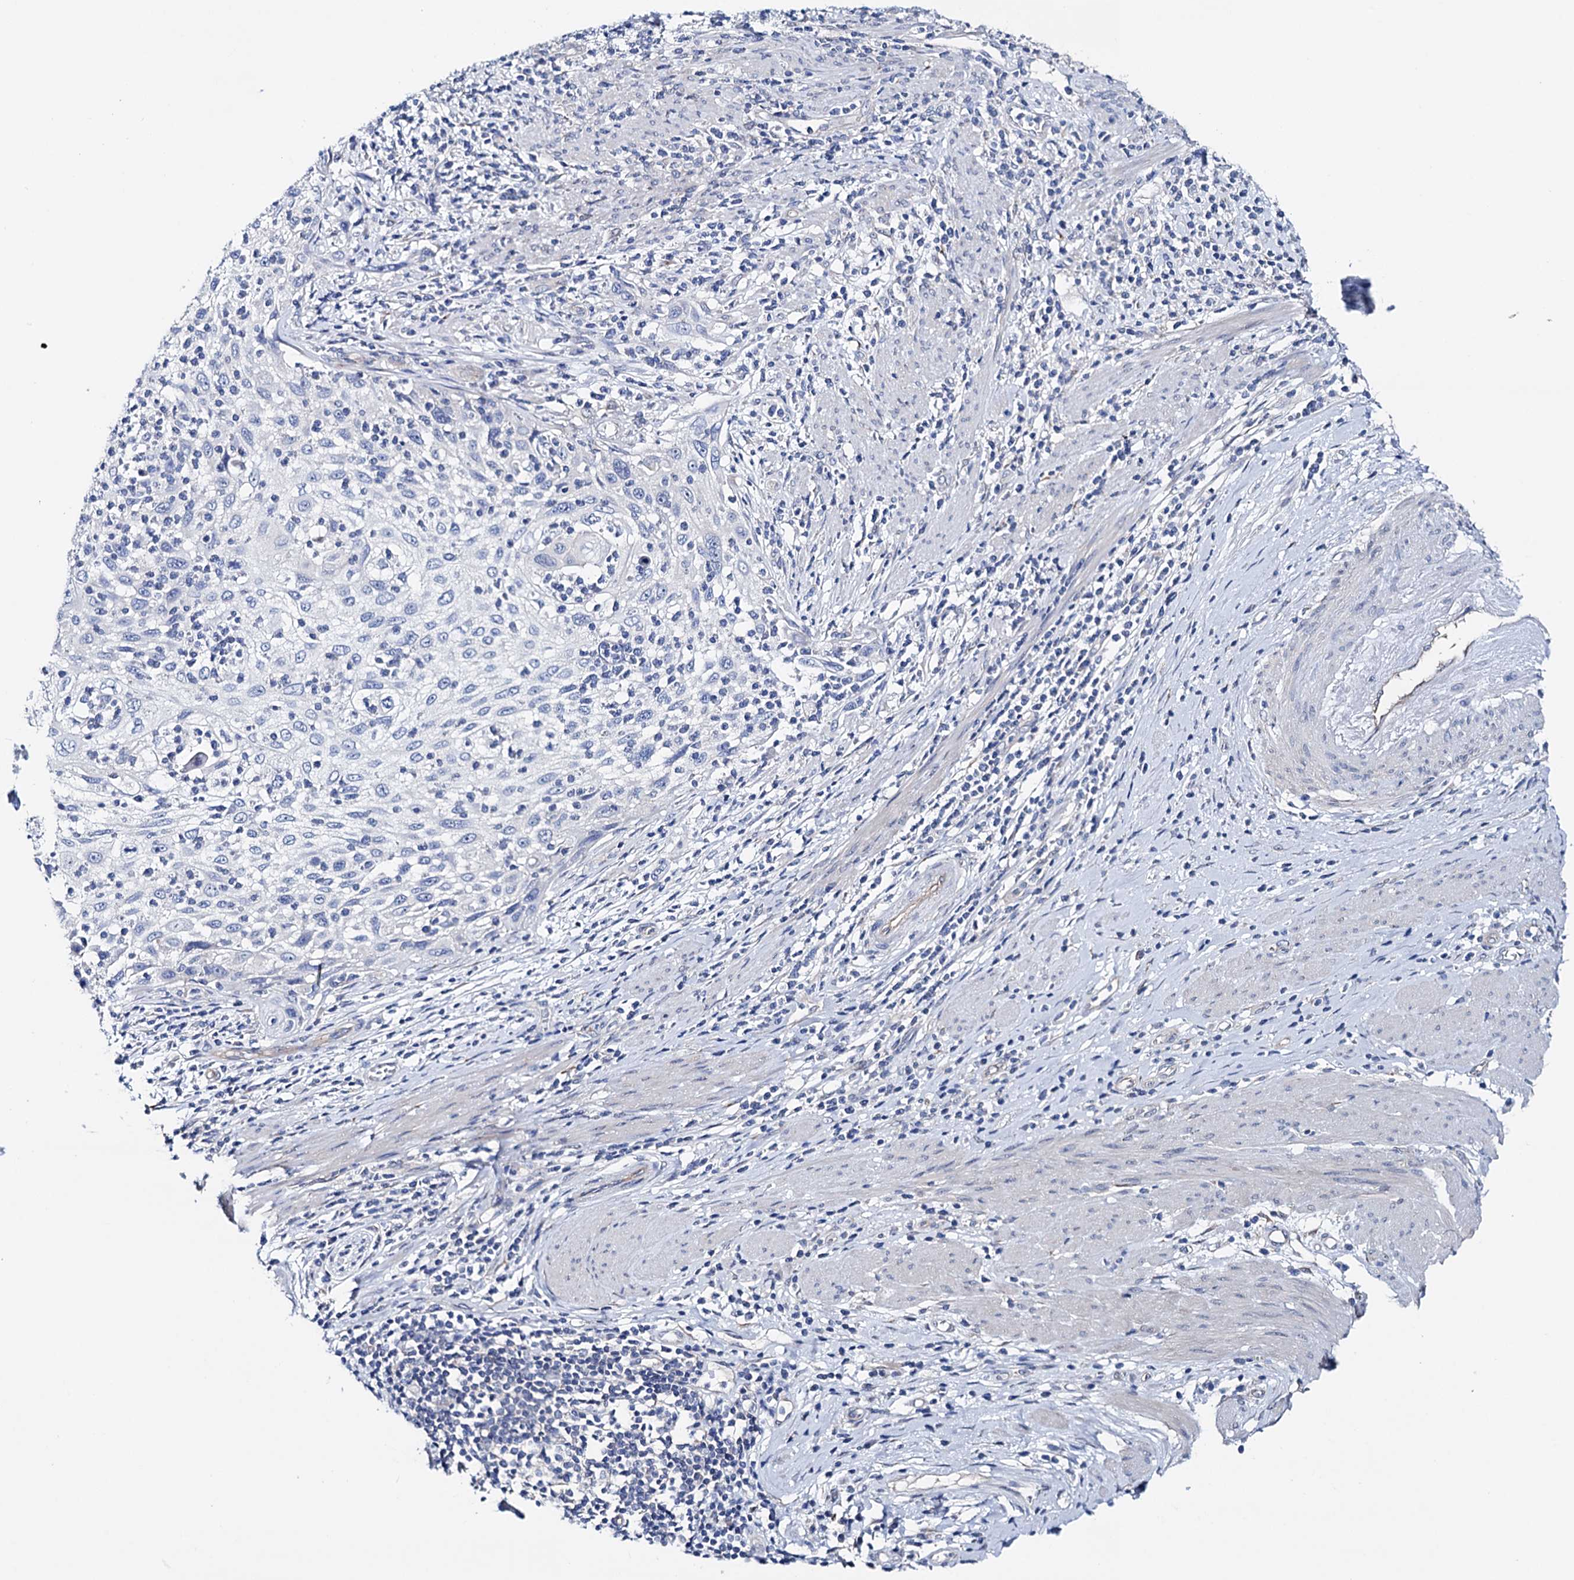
{"staining": {"intensity": "negative", "quantity": "none", "location": "none"}, "tissue": "cervical cancer", "cell_type": "Tumor cells", "image_type": "cancer", "snomed": [{"axis": "morphology", "description": "Squamous cell carcinoma, NOS"}, {"axis": "topography", "description": "Cervix"}], "caption": "This is an immunohistochemistry (IHC) photomicrograph of human cervical cancer (squamous cell carcinoma). There is no staining in tumor cells.", "gene": "SHROOM1", "patient": {"sex": "female", "age": 70}}